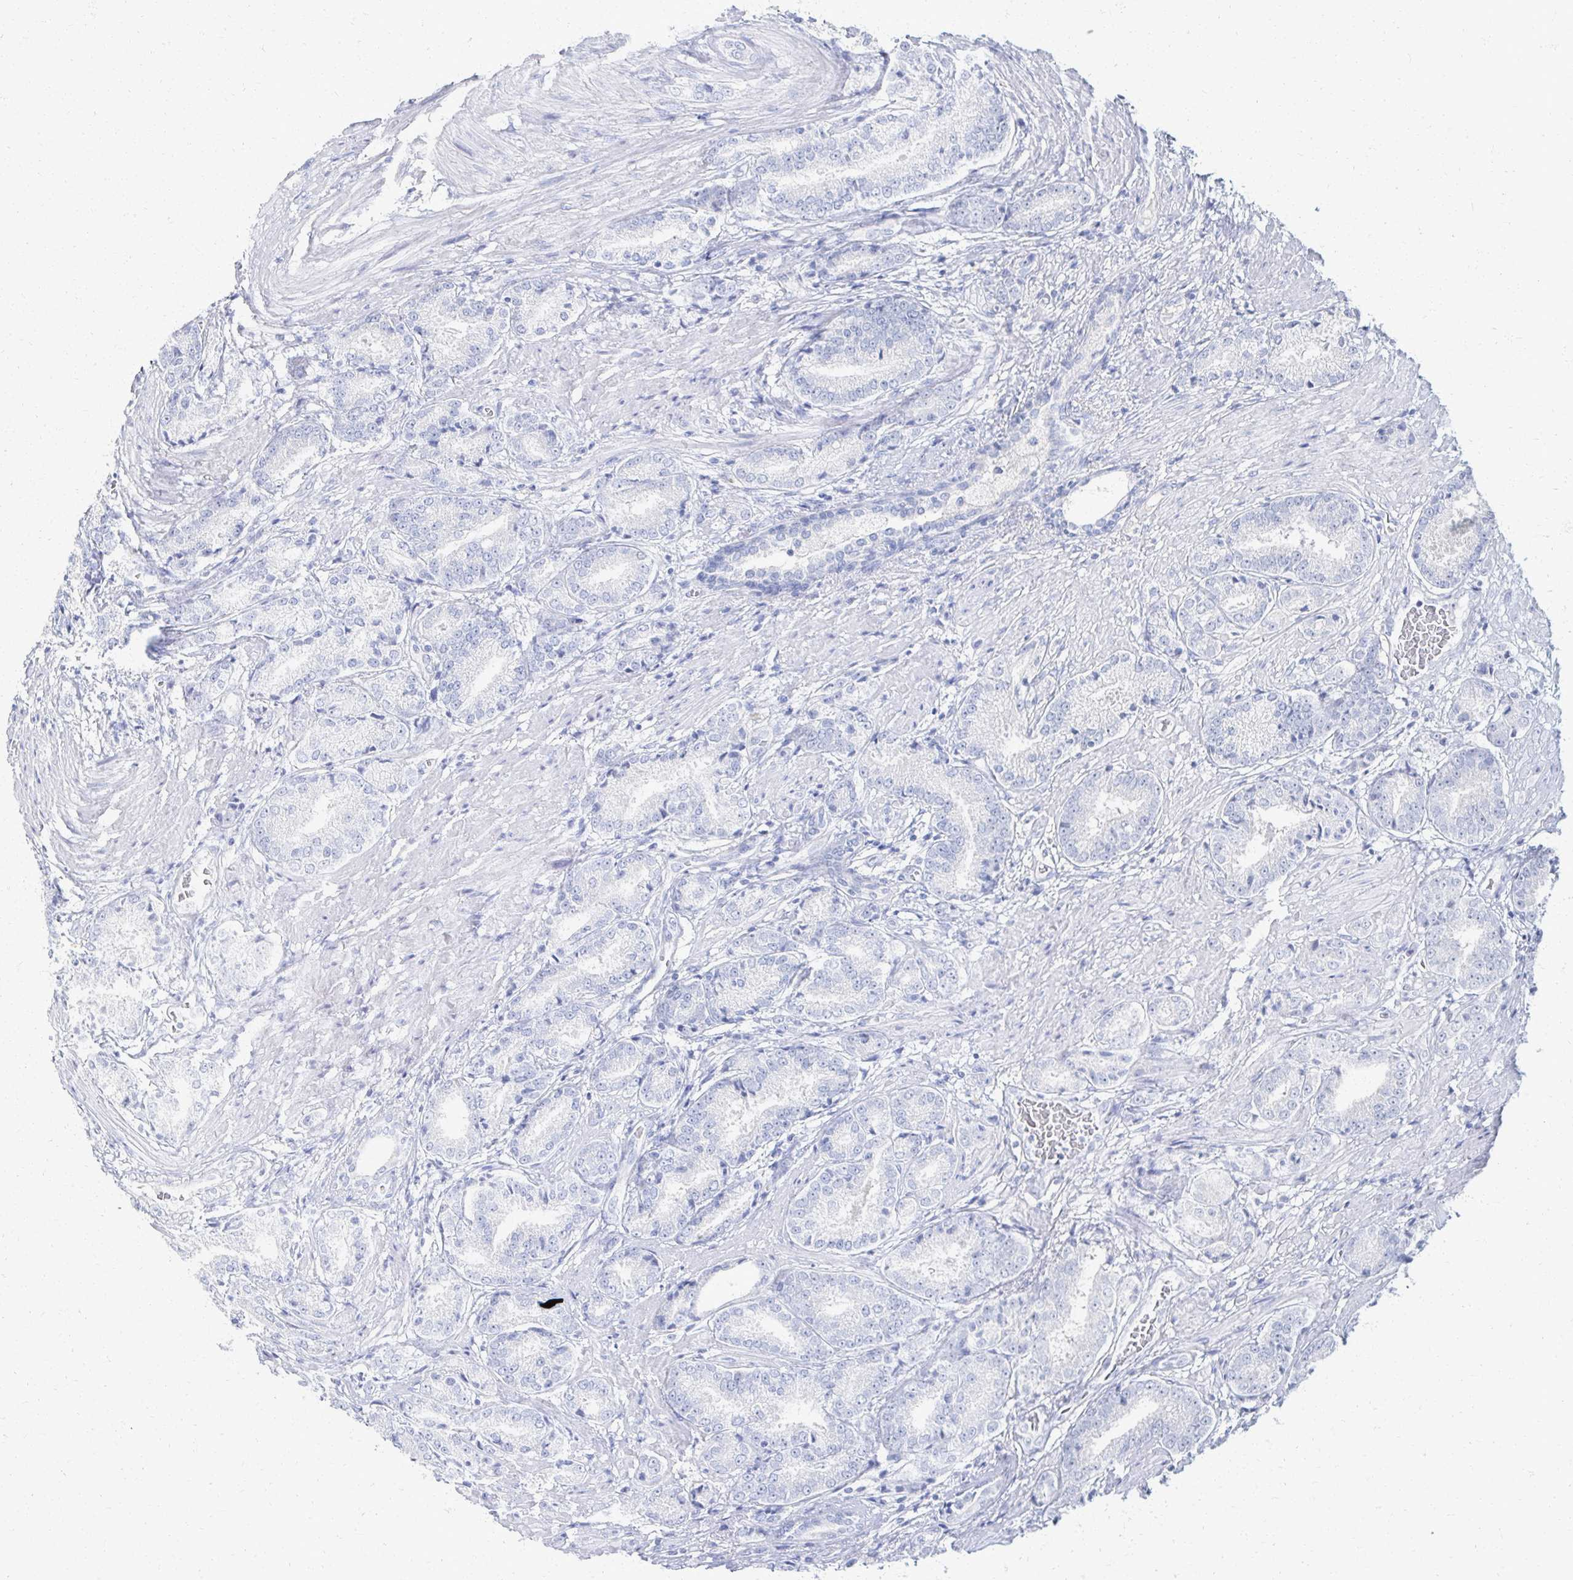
{"staining": {"intensity": "negative", "quantity": "none", "location": "none"}, "tissue": "prostate cancer", "cell_type": "Tumor cells", "image_type": "cancer", "snomed": [{"axis": "morphology", "description": "Adenocarcinoma, High grade"}, {"axis": "topography", "description": "Prostate and seminal vesicle, NOS"}], "caption": "Immunohistochemical staining of prostate cancer (high-grade adenocarcinoma) exhibits no significant positivity in tumor cells. Brightfield microscopy of immunohistochemistry (IHC) stained with DAB (3,3'-diaminobenzidine) (brown) and hematoxylin (blue), captured at high magnification.", "gene": "PRR20A", "patient": {"sex": "male", "age": 61}}